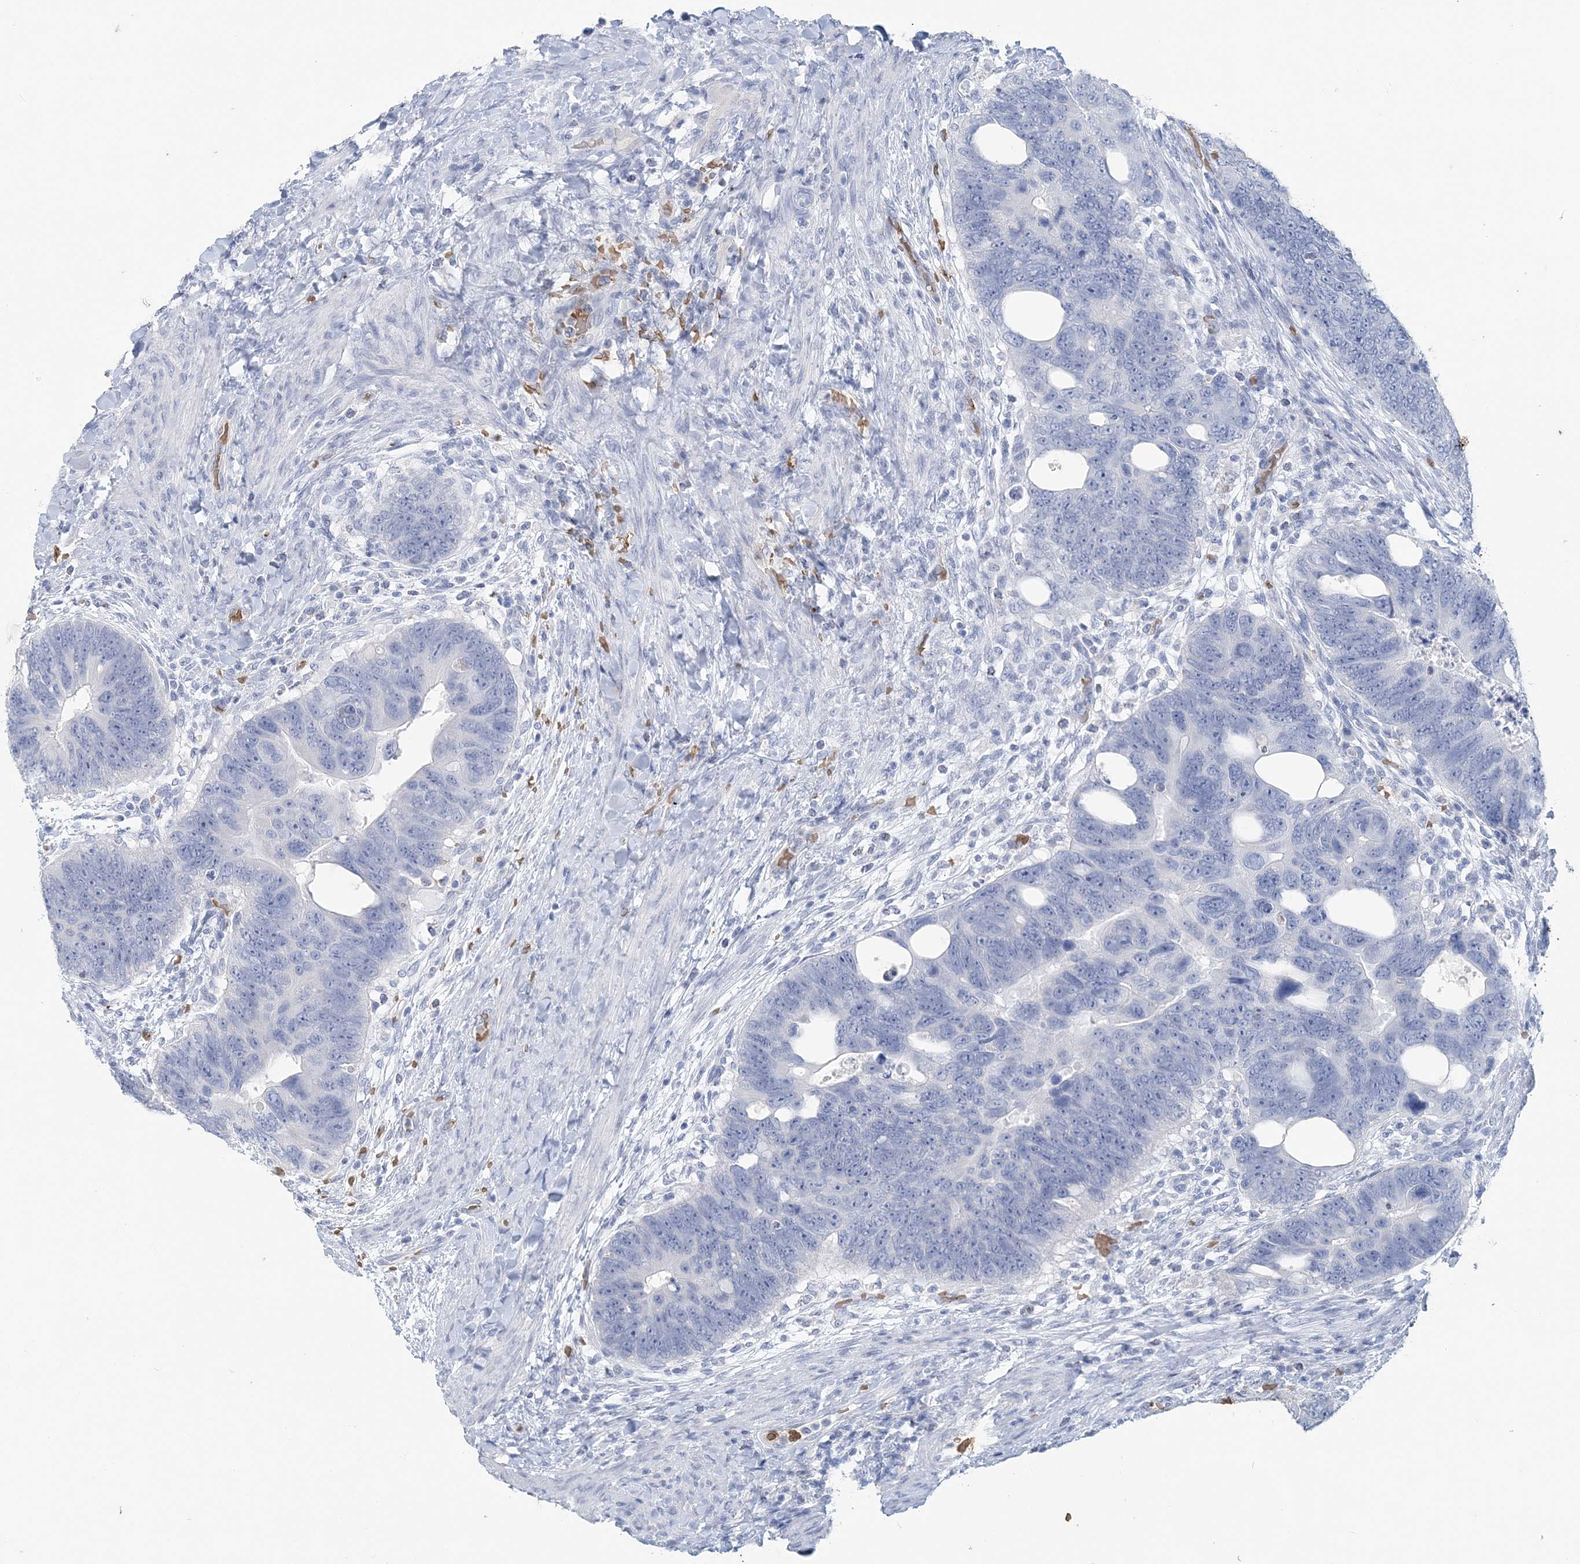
{"staining": {"intensity": "negative", "quantity": "none", "location": "none"}, "tissue": "colorectal cancer", "cell_type": "Tumor cells", "image_type": "cancer", "snomed": [{"axis": "morphology", "description": "Adenocarcinoma, NOS"}, {"axis": "topography", "description": "Rectum"}], "caption": "Histopathology image shows no significant protein expression in tumor cells of colorectal cancer. (Stains: DAB (3,3'-diaminobenzidine) IHC with hematoxylin counter stain, Microscopy: brightfield microscopy at high magnification).", "gene": "HBD", "patient": {"sex": "male", "age": 59}}